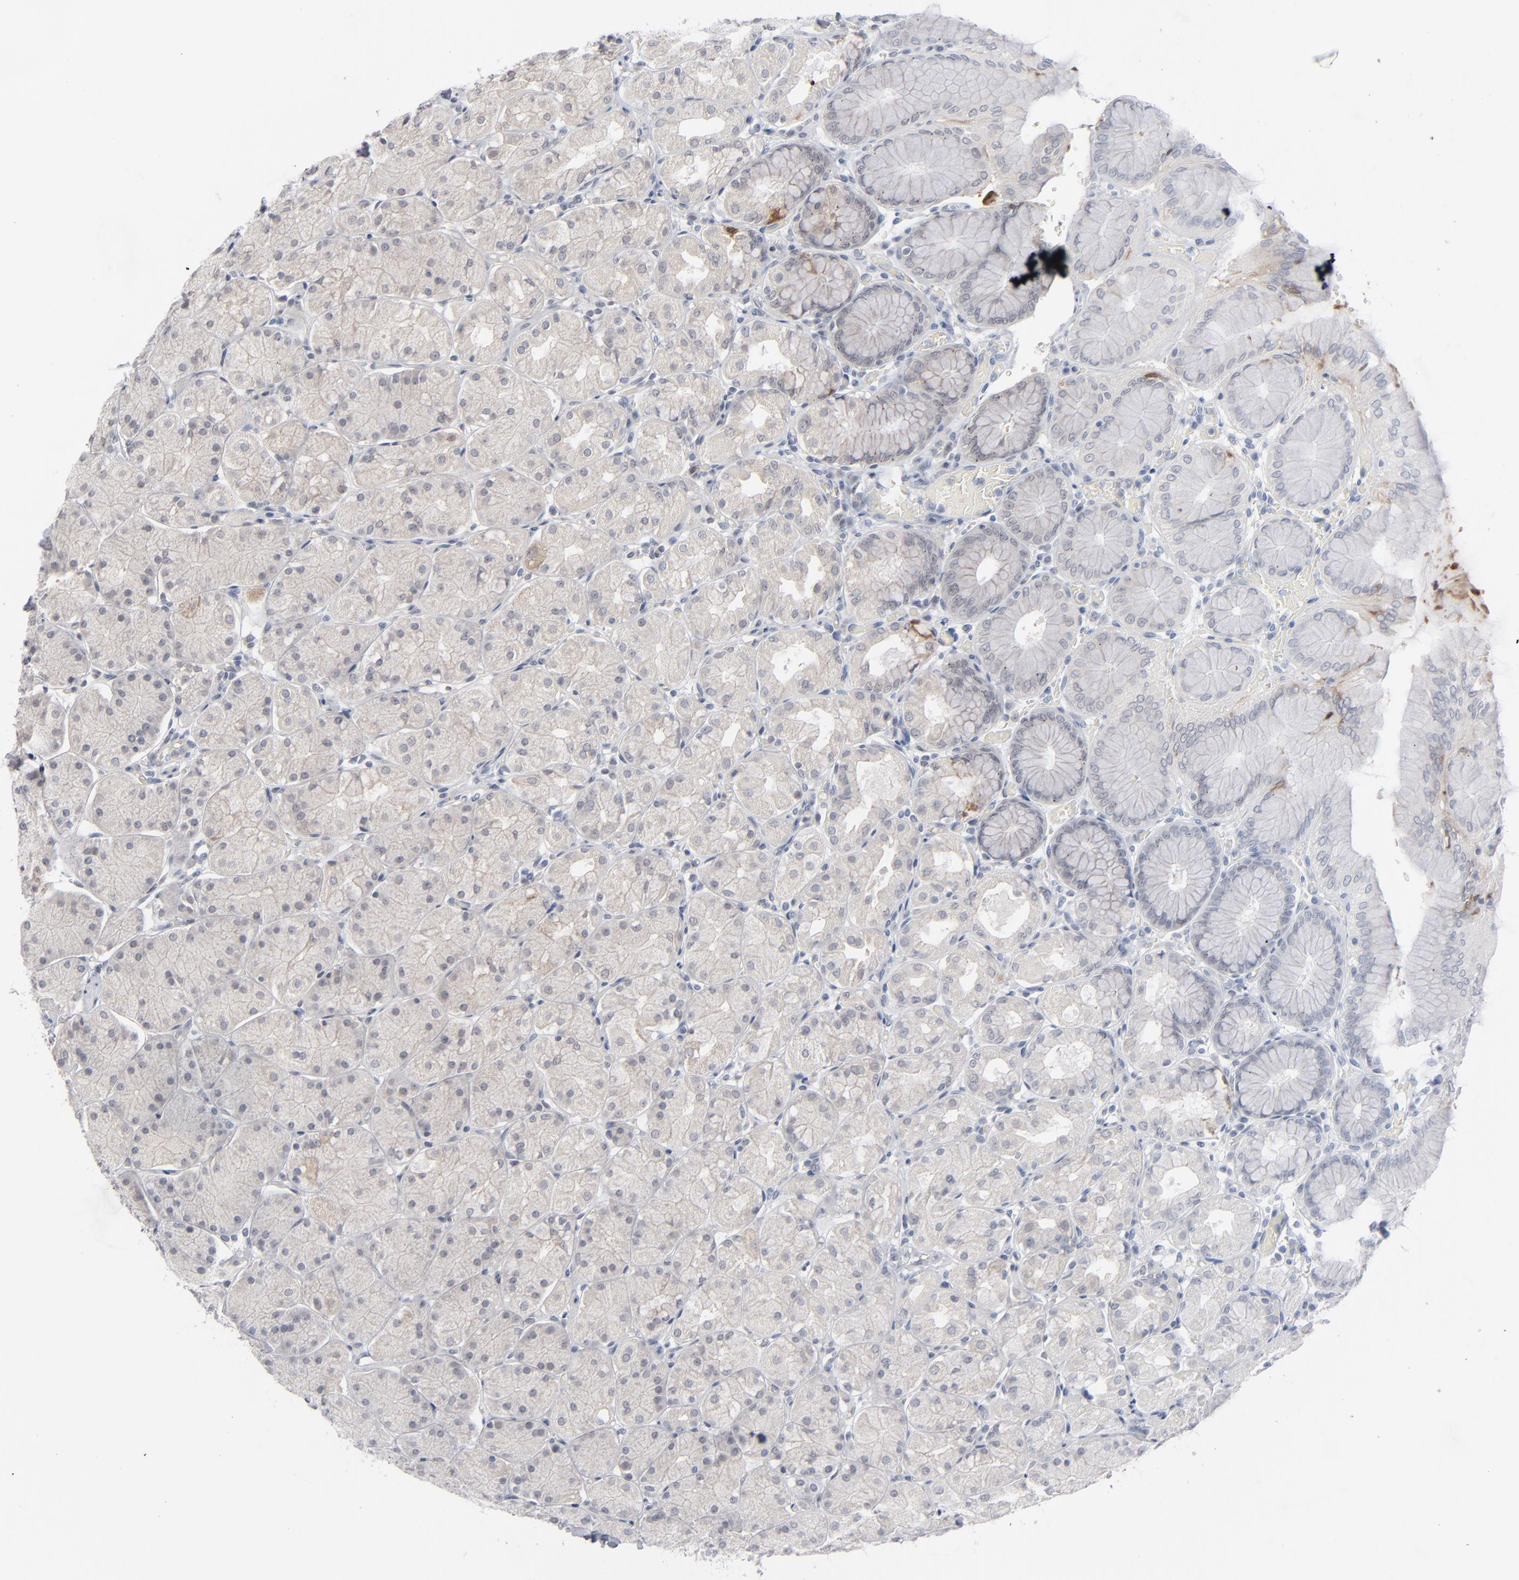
{"staining": {"intensity": "strong", "quantity": "<25%", "location": "cytoplasmic/membranous"}, "tissue": "stomach", "cell_type": "Glandular cells", "image_type": "normal", "snomed": [{"axis": "morphology", "description": "Normal tissue, NOS"}, {"axis": "topography", "description": "Stomach, upper"}, {"axis": "topography", "description": "Stomach"}], "caption": "Brown immunohistochemical staining in normal stomach shows strong cytoplasmic/membranous positivity in about <25% of glandular cells.", "gene": "POF1B", "patient": {"sex": "male", "age": 76}}